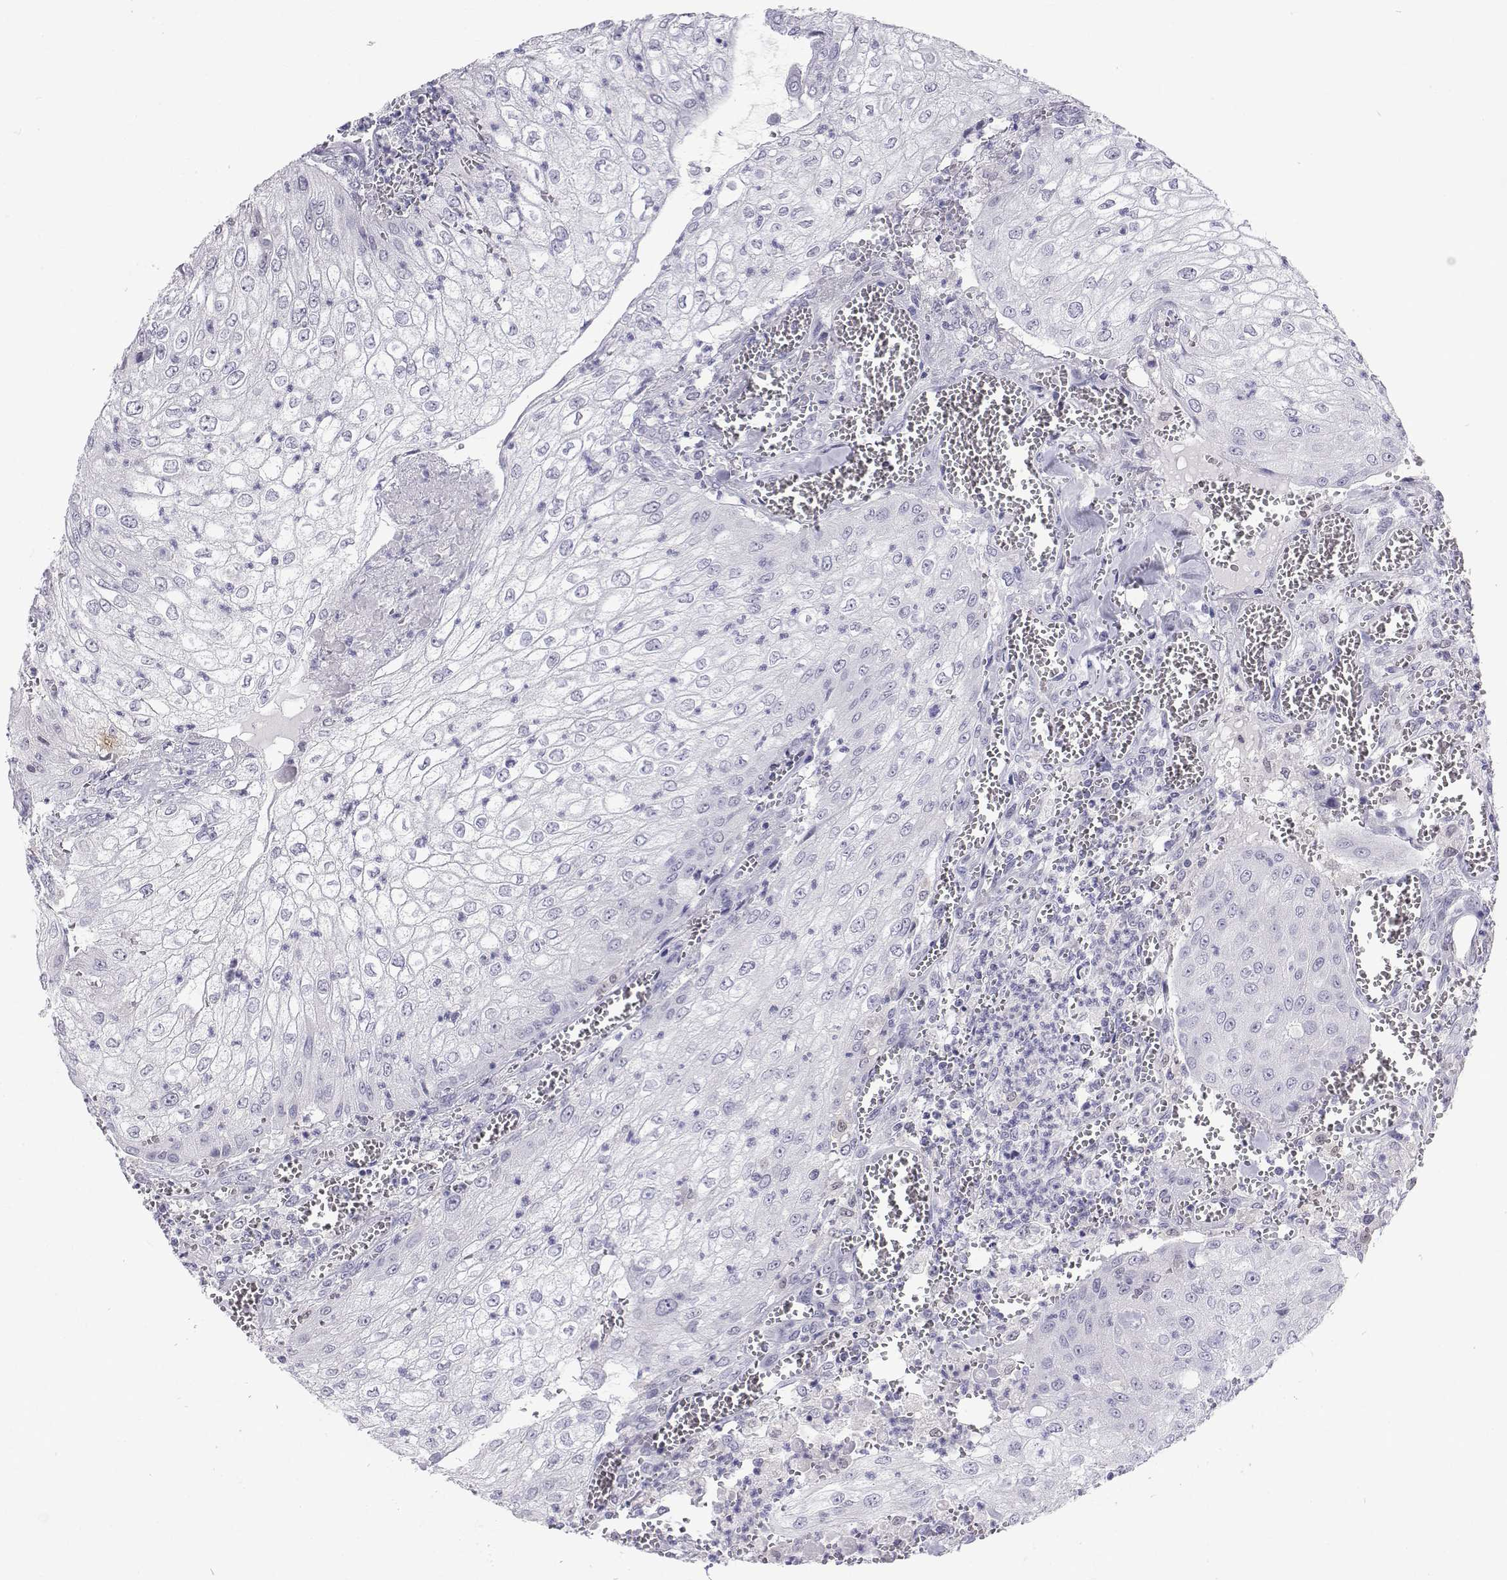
{"staining": {"intensity": "negative", "quantity": "none", "location": "none"}, "tissue": "urothelial cancer", "cell_type": "Tumor cells", "image_type": "cancer", "snomed": [{"axis": "morphology", "description": "Urothelial carcinoma, High grade"}, {"axis": "topography", "description": "Urinary bladder"}], "caption": "An image of human urothelial cancer is negative for staining in tumor cells.", "gene": "GALM", "patient": {"sex": "male", "age": 62}}